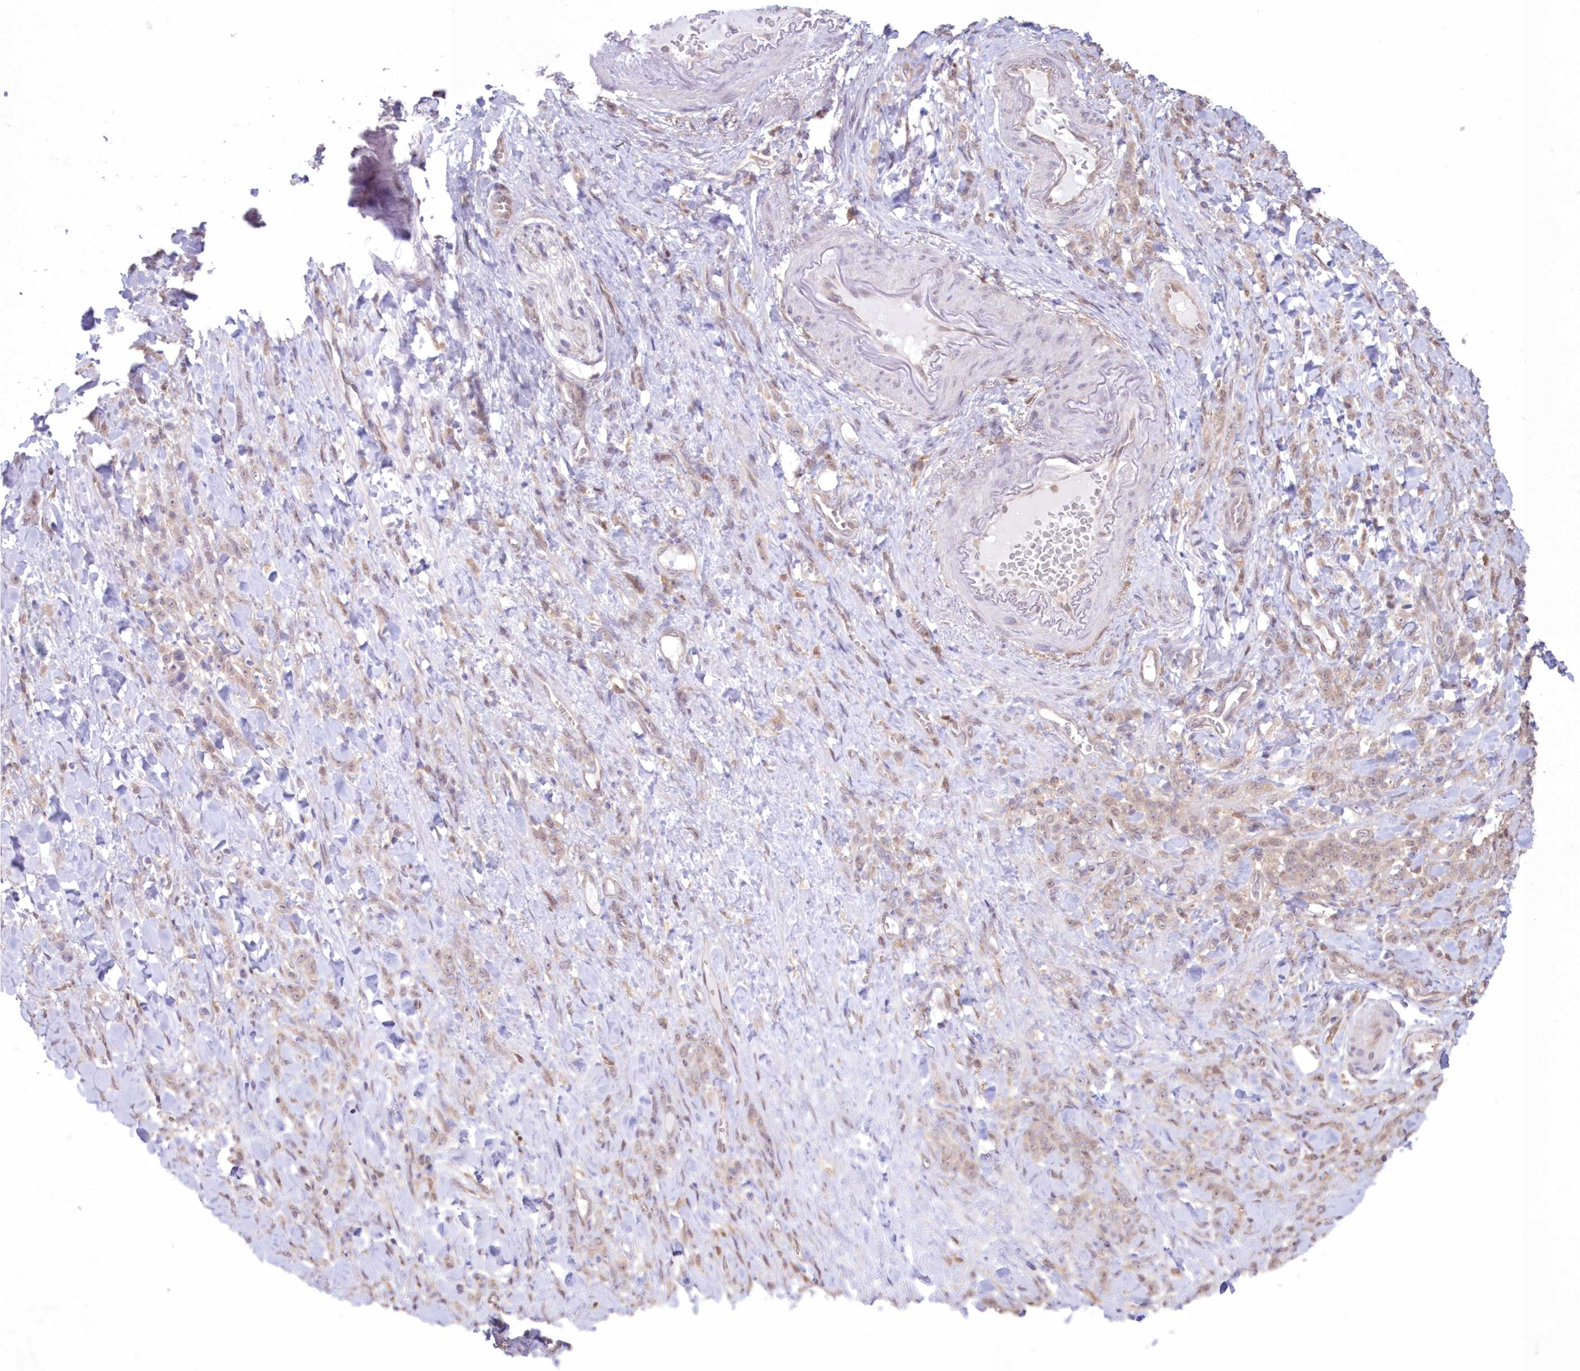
{"staining": {"intensity": "weak", "quantity": "25%-75%", "location": "cytoplasmic/membranous,nuclear"}, "tissue": "stomach cancer", "cell_type": "Tumor cells", "image_type": "cancer", "snomed": [{"axis": "morphology", "description": "Normal tissue, NOS"}, {"axis": "morphology", "description": "Adenocarcinoma, NOS"}, {"axis": "topography", "description": "Stomach"}], "caption": "Immunohistochemical staining of stomach cancer demonstrates low levels of weak cytoplasmic/membranous and nuclear staining in approximately 25%-75% of tumor cells.", "gene": "RNPEP", "patient": {"sex": "male", "age": 82}}